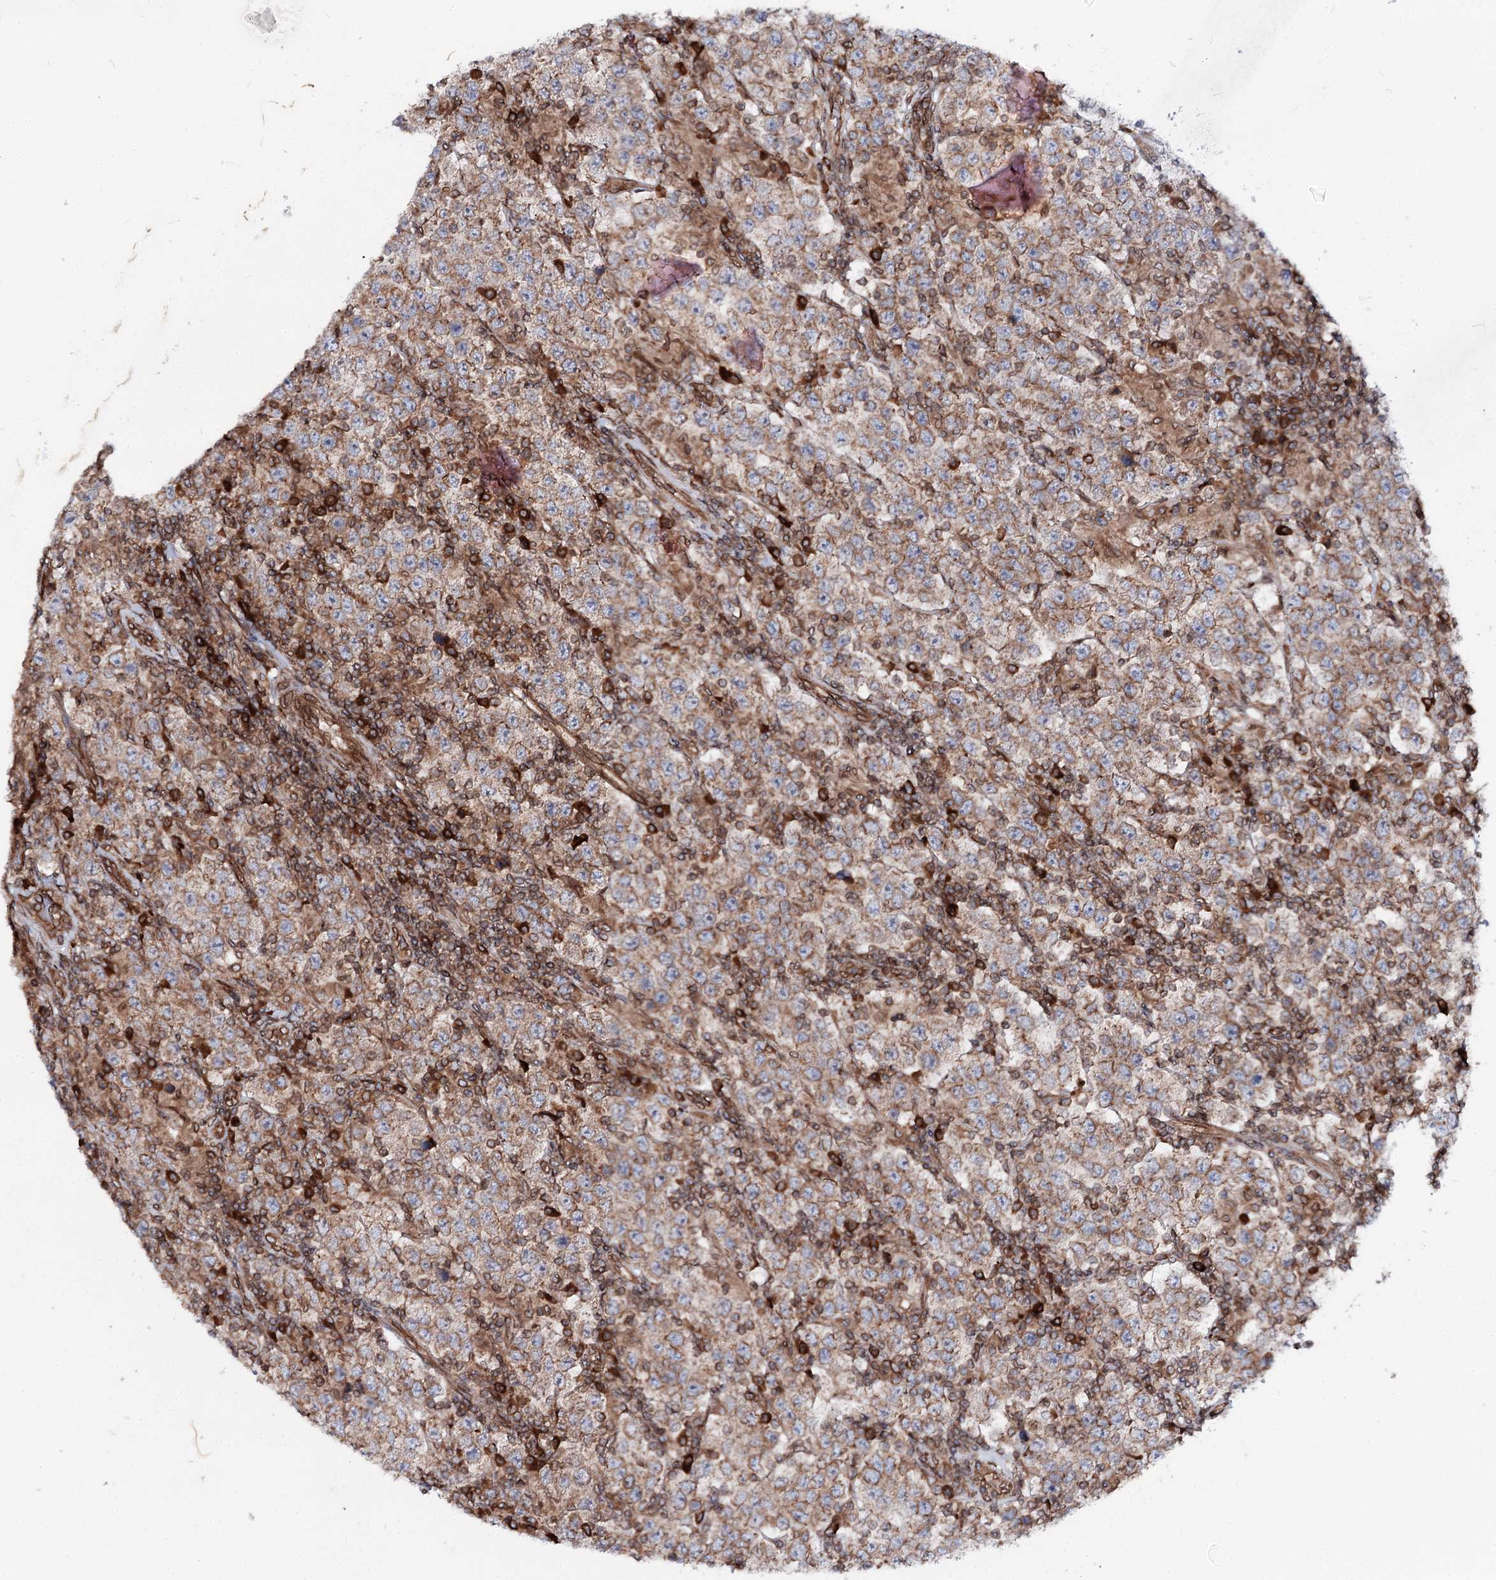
{"staining": {"intensity": "moderate", "quantity": ">75%", "location": "cytoplasmic/membranous"}, "tissue": "testis cancer", "cell_type": "Tumor cells", "image_type": "cancer", "snomed": [{"axis": "morphology", "description": "Normal tissue, NOS"}, {"axis": "morphology", "description": "Urothelial carcinoma, High grade"}, {"axis": "morphology", "description": "Seminoma, NOS"}, {"axis": "morphology", "description": "Carcinoma, Embryonal, NOS"}, {"axis": "topography", "description": "Urinary bladder"}, {"axis": "topography", "description": "Testis"}], "caption": "This is a histology image of immunohistochemistry (IHC) staining of embryonal carcinoma (testis), which shows moderate positivity in the cytoplasmic/membranous of tumor cells.", "gene": "FGFR1OP2", "patient": {"sex": "male", "age": 41}}